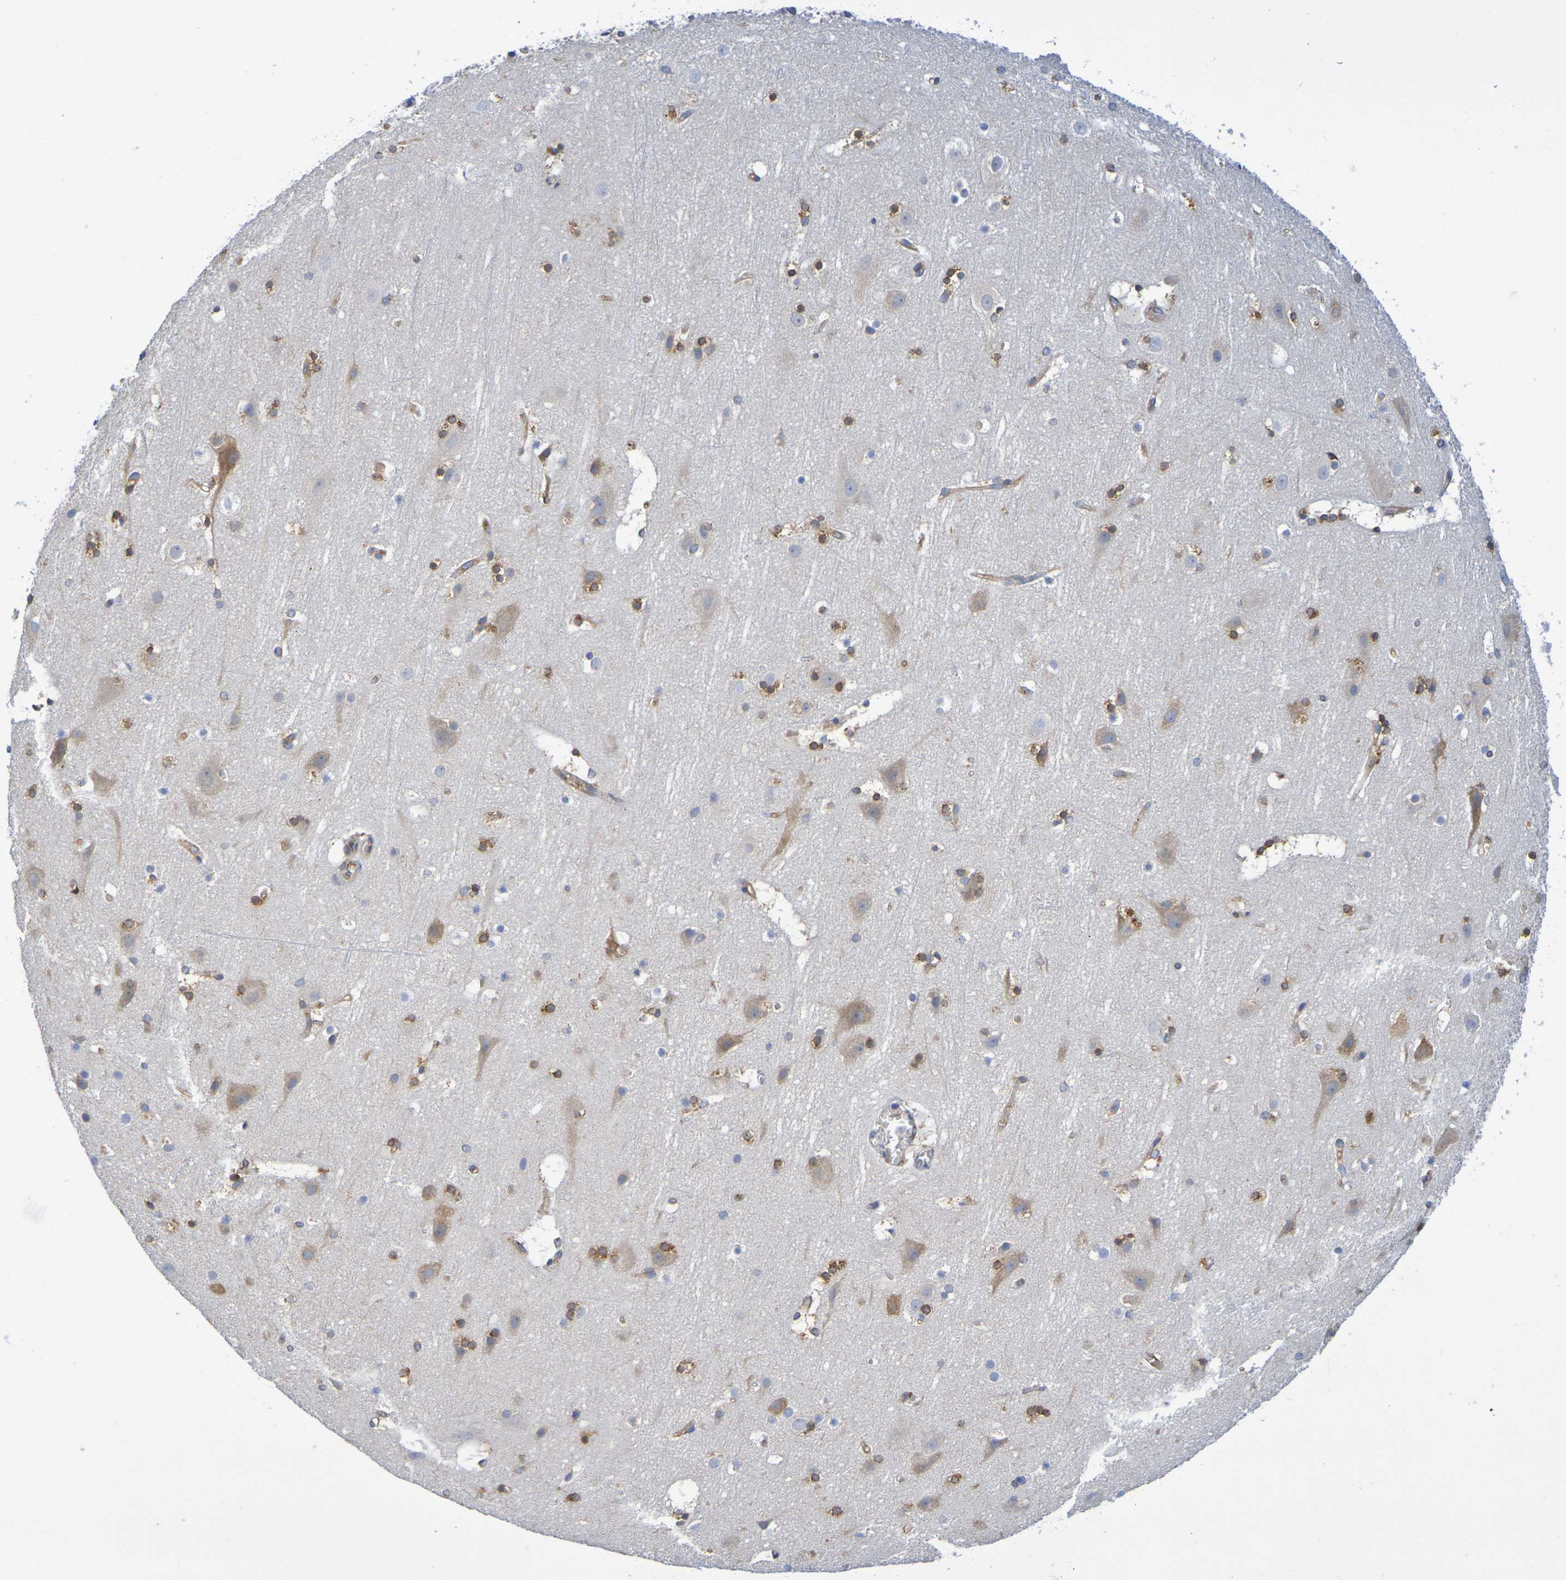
{"staining": {"intensity": "weak", "quantity": ">75%", "location": "cytoplasmic/membranous"}, "tissue": "cerebral cortex", "cell_type": "Endothelial cells", "image_type": "normal", "snomed": [{"axis": "morphology", "description": "Normal tissue, NOS"}, {"axis": "topography", "description": "Cerebral cortex"}], "caption": "A brown stain labels weak cytoplasmic/membranous staining of a protein in endothelial cells of benign cerebral cortex.", "gene": "TMCC3", "patient": {"sex": "male", "age": 45}}